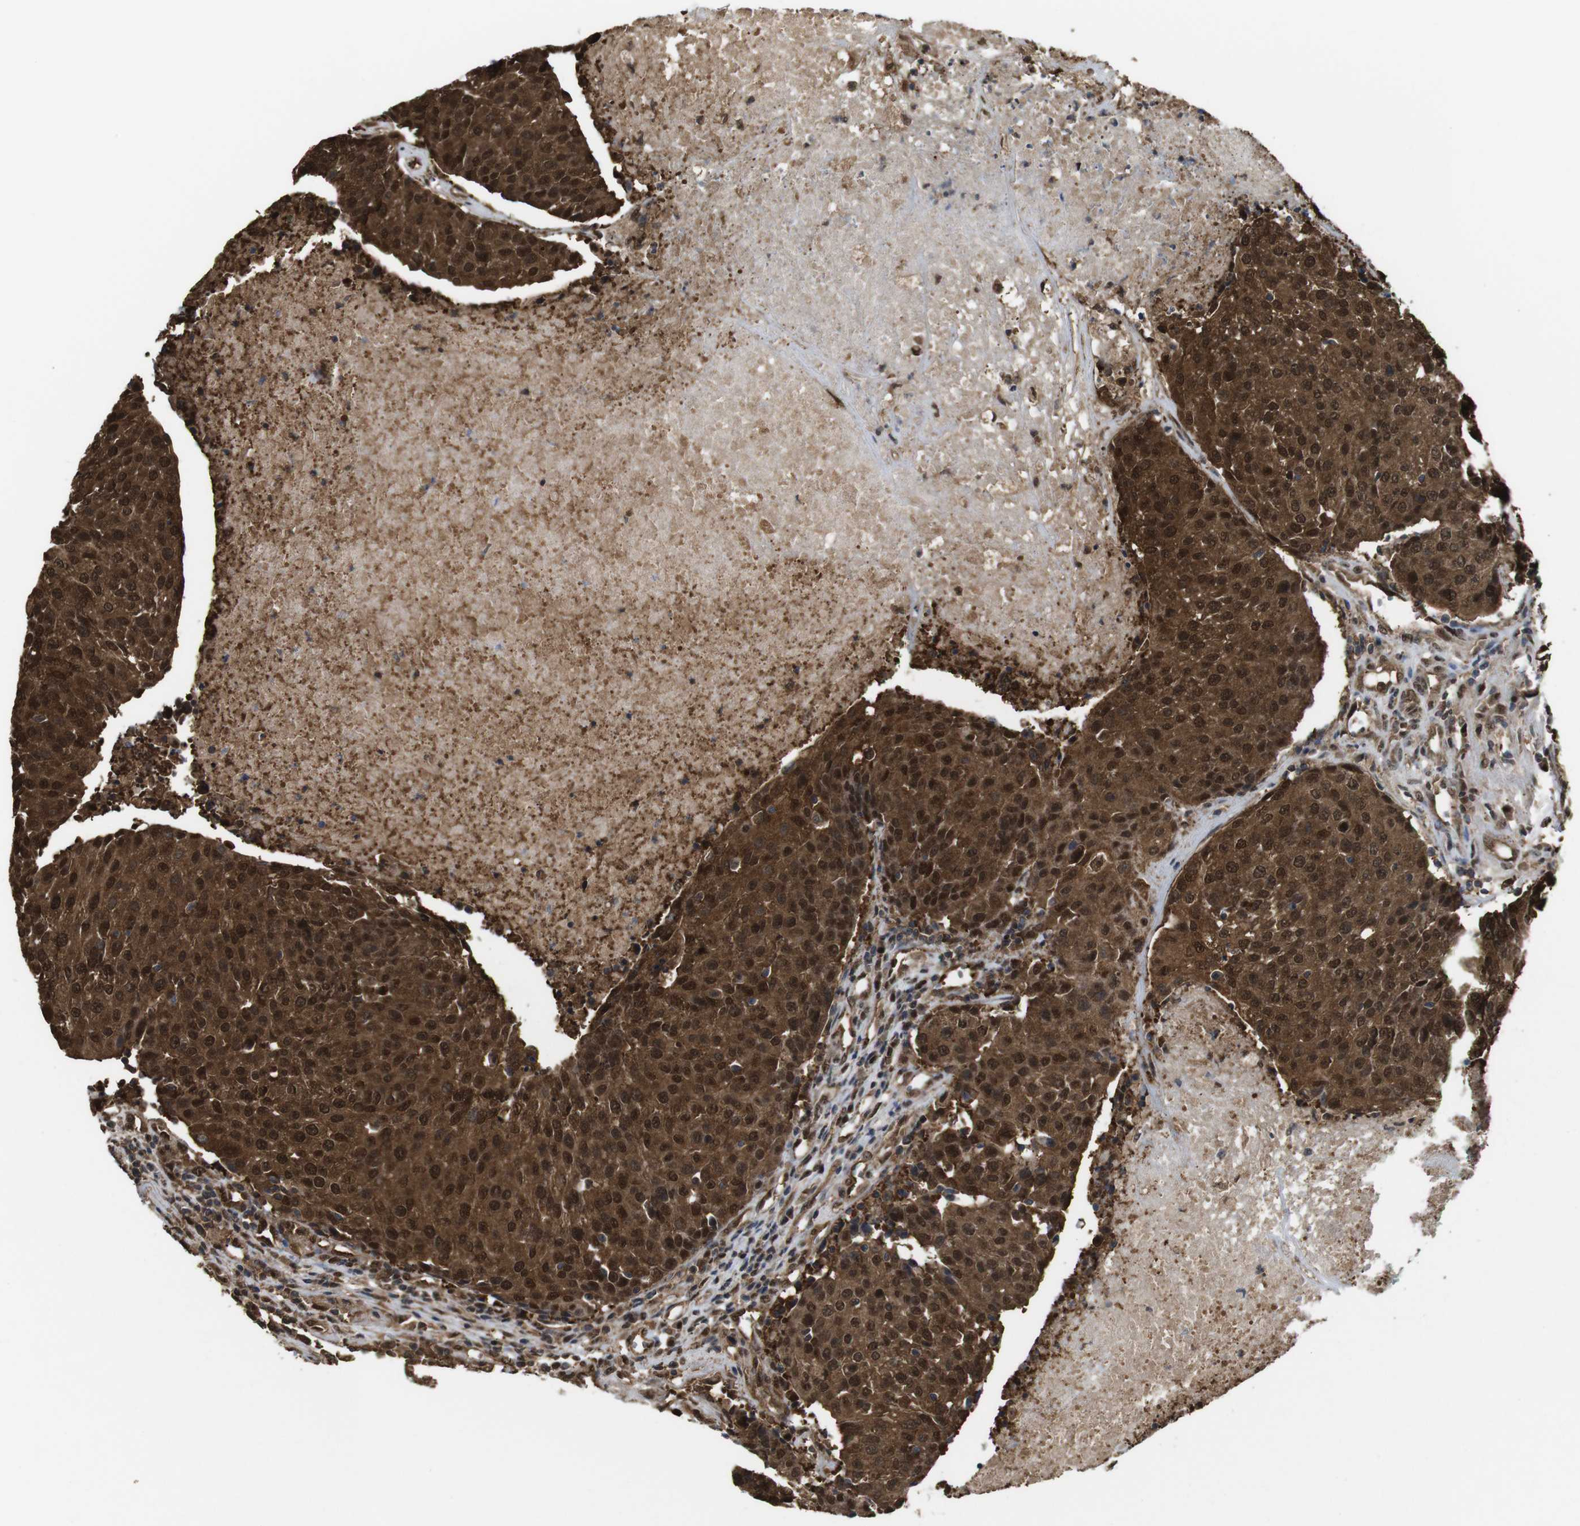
{"staining": {"intensity": "strong", "quantity": ">75%", "location": "cytoplasmic/membranous,nuclear"}, "tissue": "urothelial cancer", "cell_type": "Tumor cells", "image_type": "cancer", "snomed": [{"axis": "morphology", "description": "Urothelial carcinoma, High grade"}, {"axis": "topography", "description": "Urinary bladder"}], "caption": "About >75% of tumor cells in urothelial cancer exhibit strong cytoplasmic/membranous and nuclear protein expression as visualized by brown immunohistochemical staining.", "gene": "YWHAG", "patient": {"sex": "female", "age": 85}}